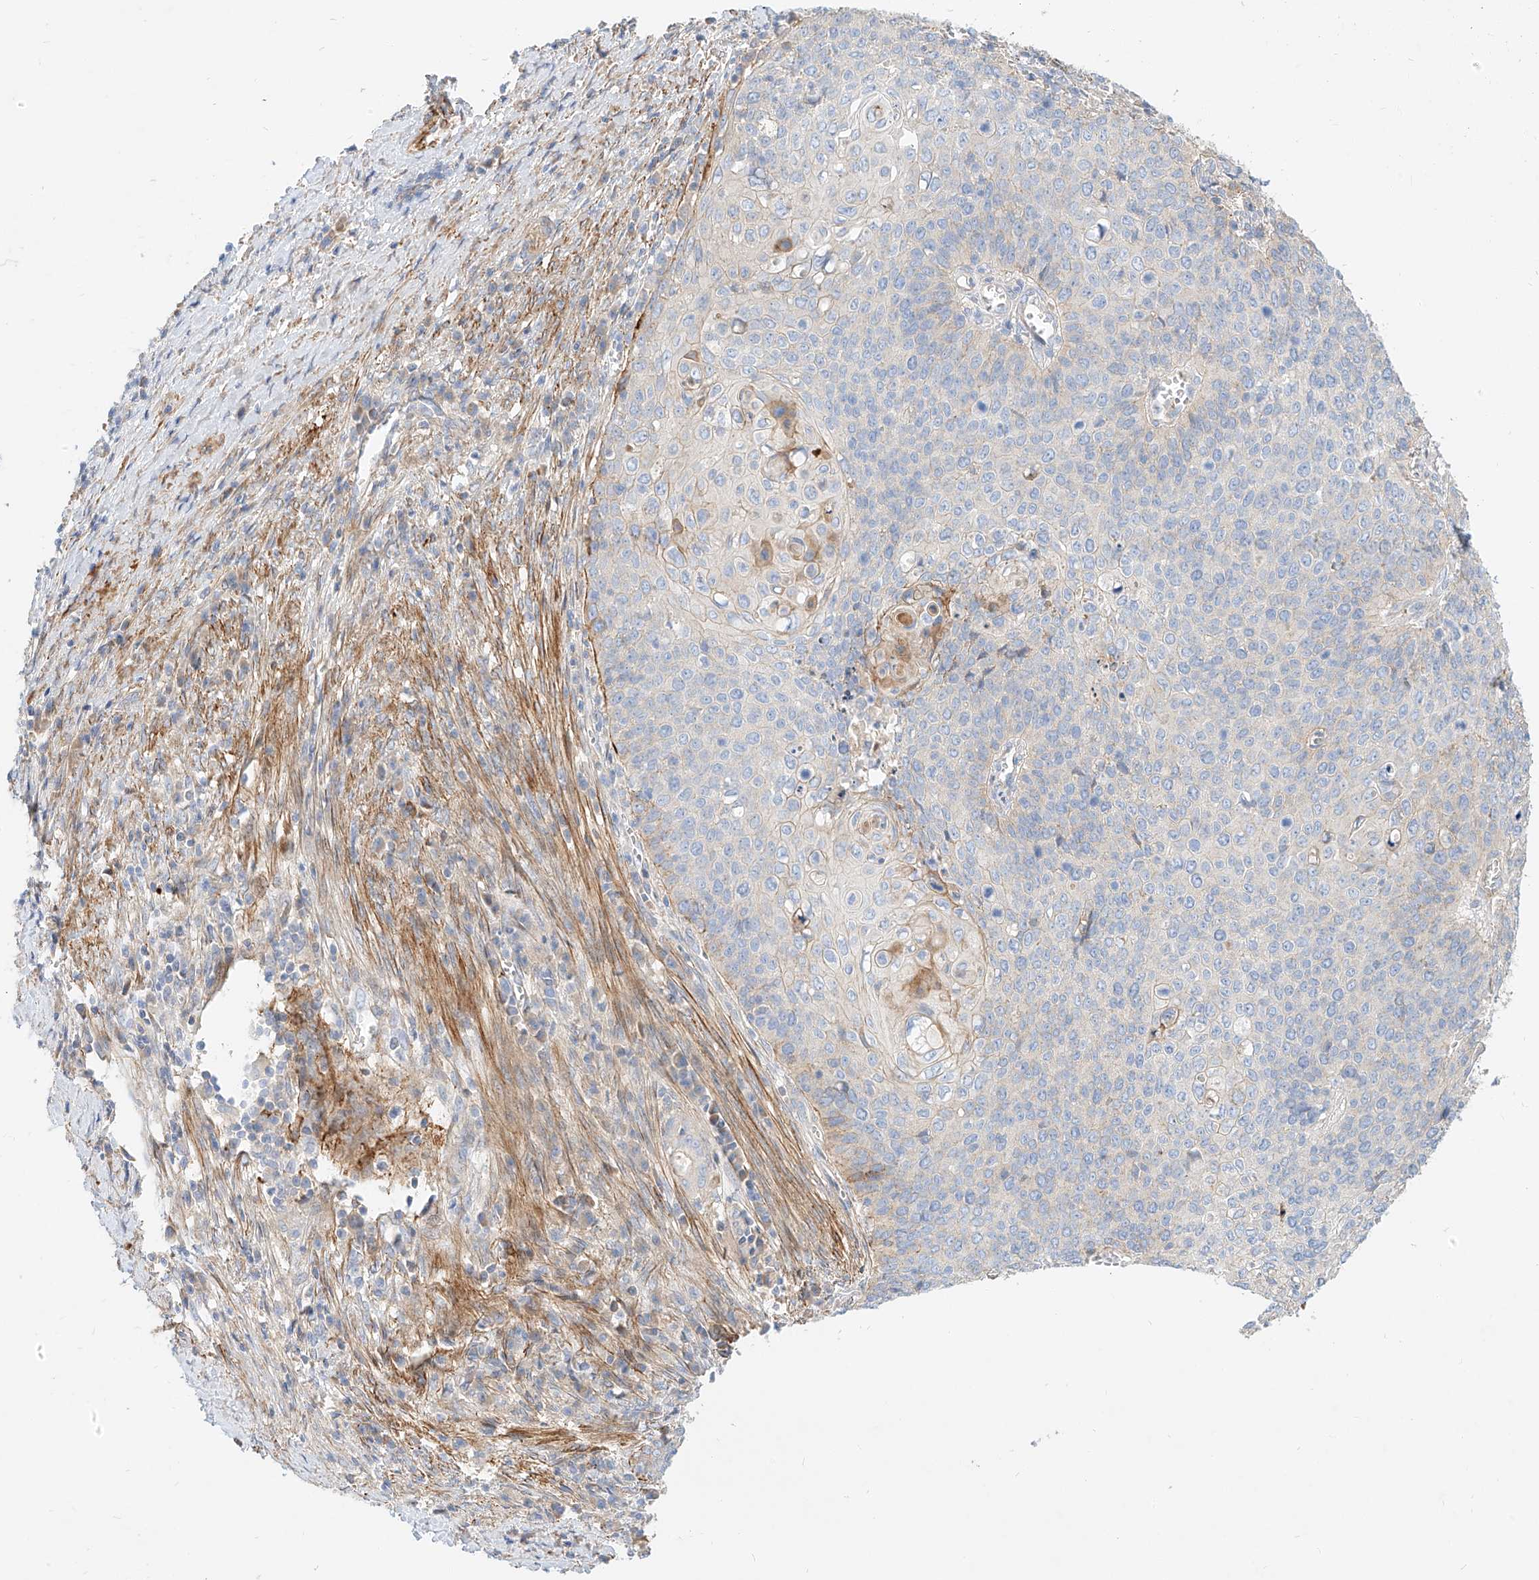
{"staining": {"intensity": "negative", "quantity": "none", "location": "none"}, "tissue": "cervical cancer", "cell_type": "Tumor cells", "image_type": "cancer", "snomed": [{"axis": "morphology", "description": "Squamous cell carcinoma, NOS"}, {"axis": "topography", "description": "Cervix"}], "caption": "Tumor cells show no significant protein positivity in cervical cancer (squamous cell carcinoma).", "gene": "KCNH5", "patient": {"sex": "female", "age": 39}}